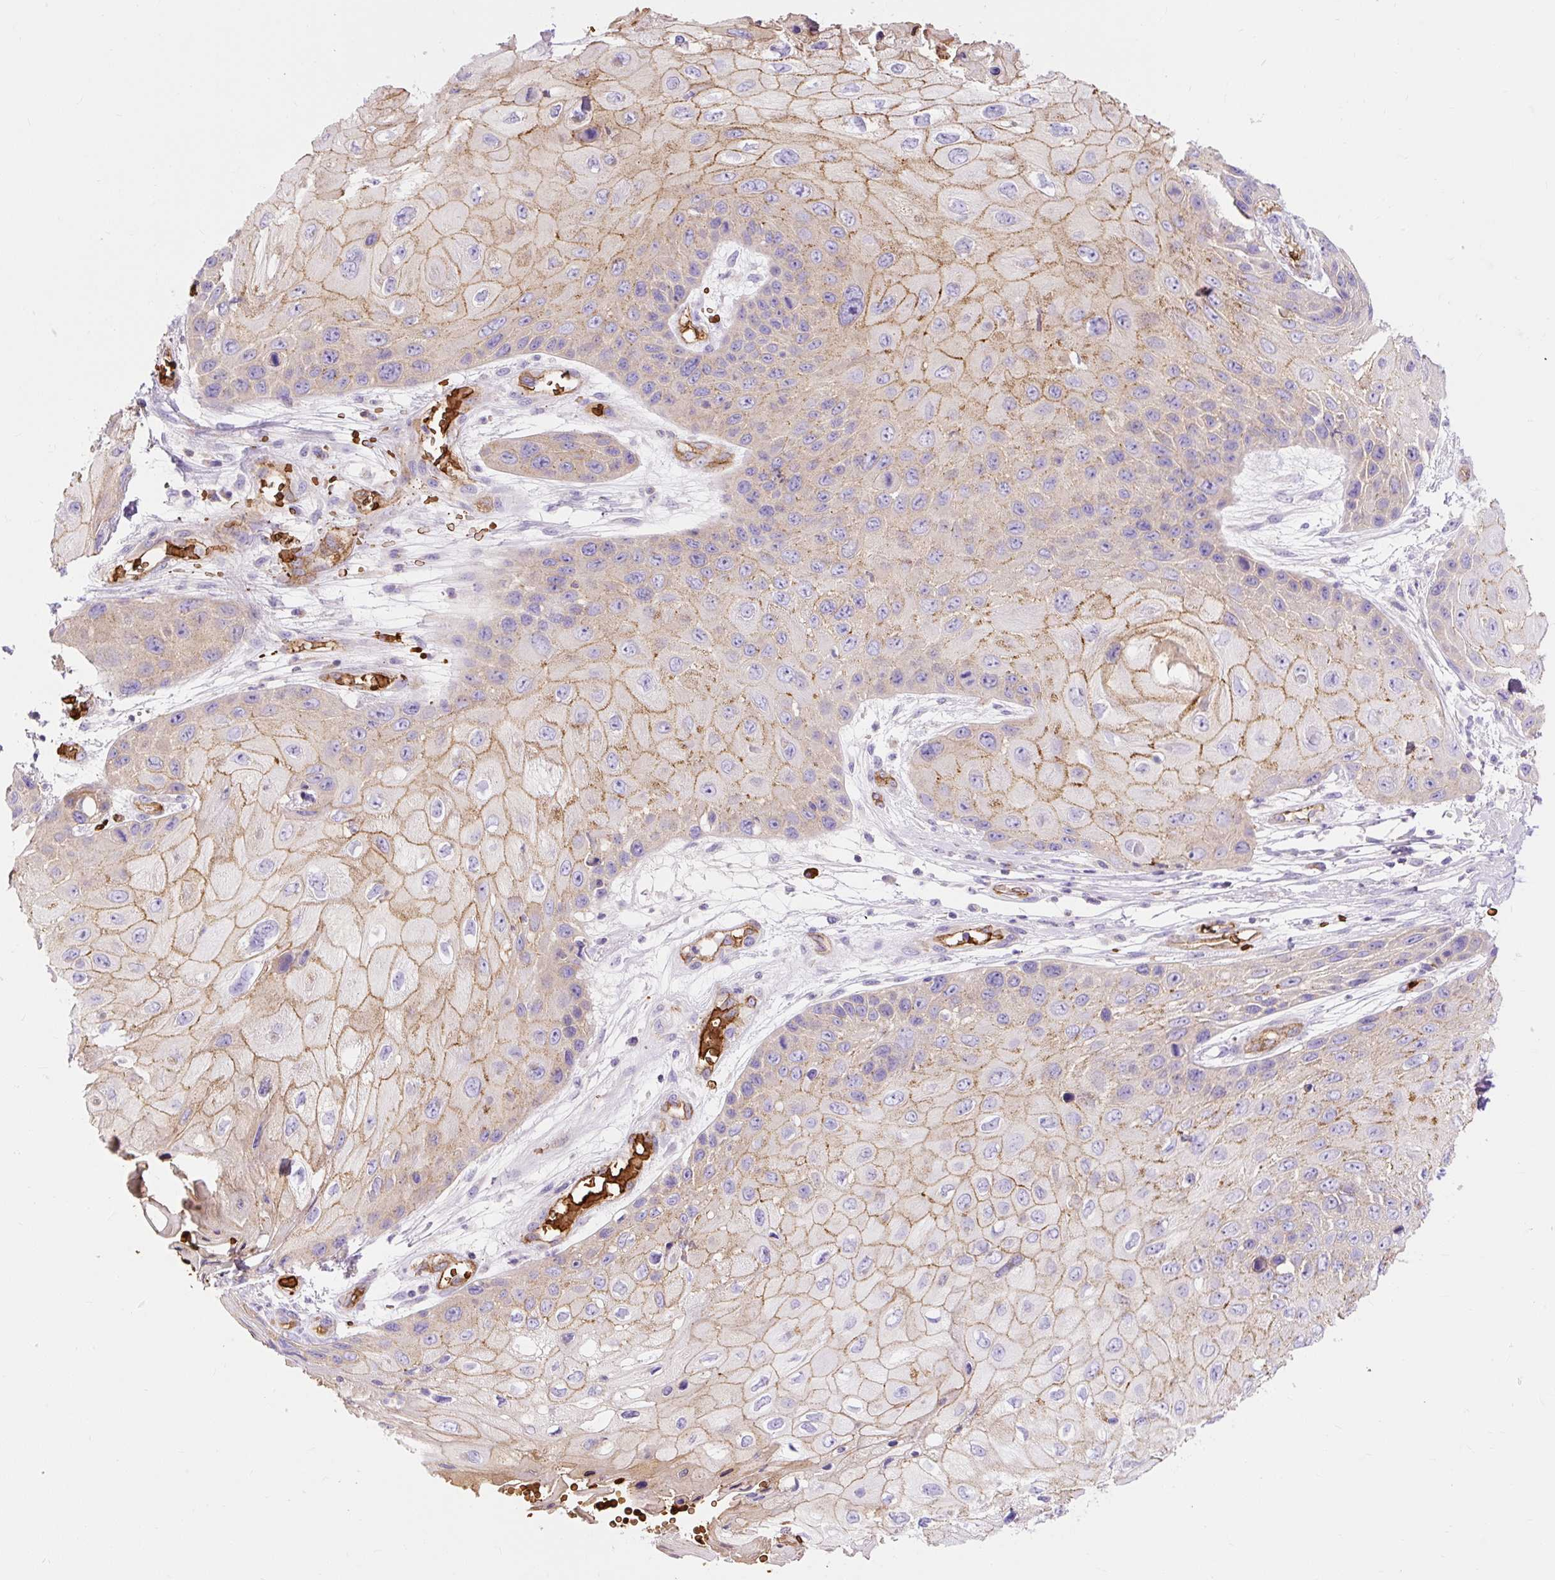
{"staining": {"intensity": "moderate", "quantity": "25%-75%", "location": "cytoplasmic/membranous"}, "tissue": "skin cancer", "cell_type": "Tumor cells", "image_type": "cancer", "snomed": [{"axis": "morphology", "description": "Squamous cell carcinoma, NOS"}, {"axis": "topography", "description": "Skin"}, {"axis": "topography", "description": "Vulva"}], "caption": "Immunohistochemistry photomicrograph of neoplastic tissue: skin cancer (squamous cell carcinoma) stained using IHC demonstrates medium levels of moderate protein expression localized specifically in the cytoplasmic/membranous of tumor cells, appearing as a cytoplasmic/membranous brown color.", "gene": "HIP1R", "patient": {"sex": "female", "age": 44}}